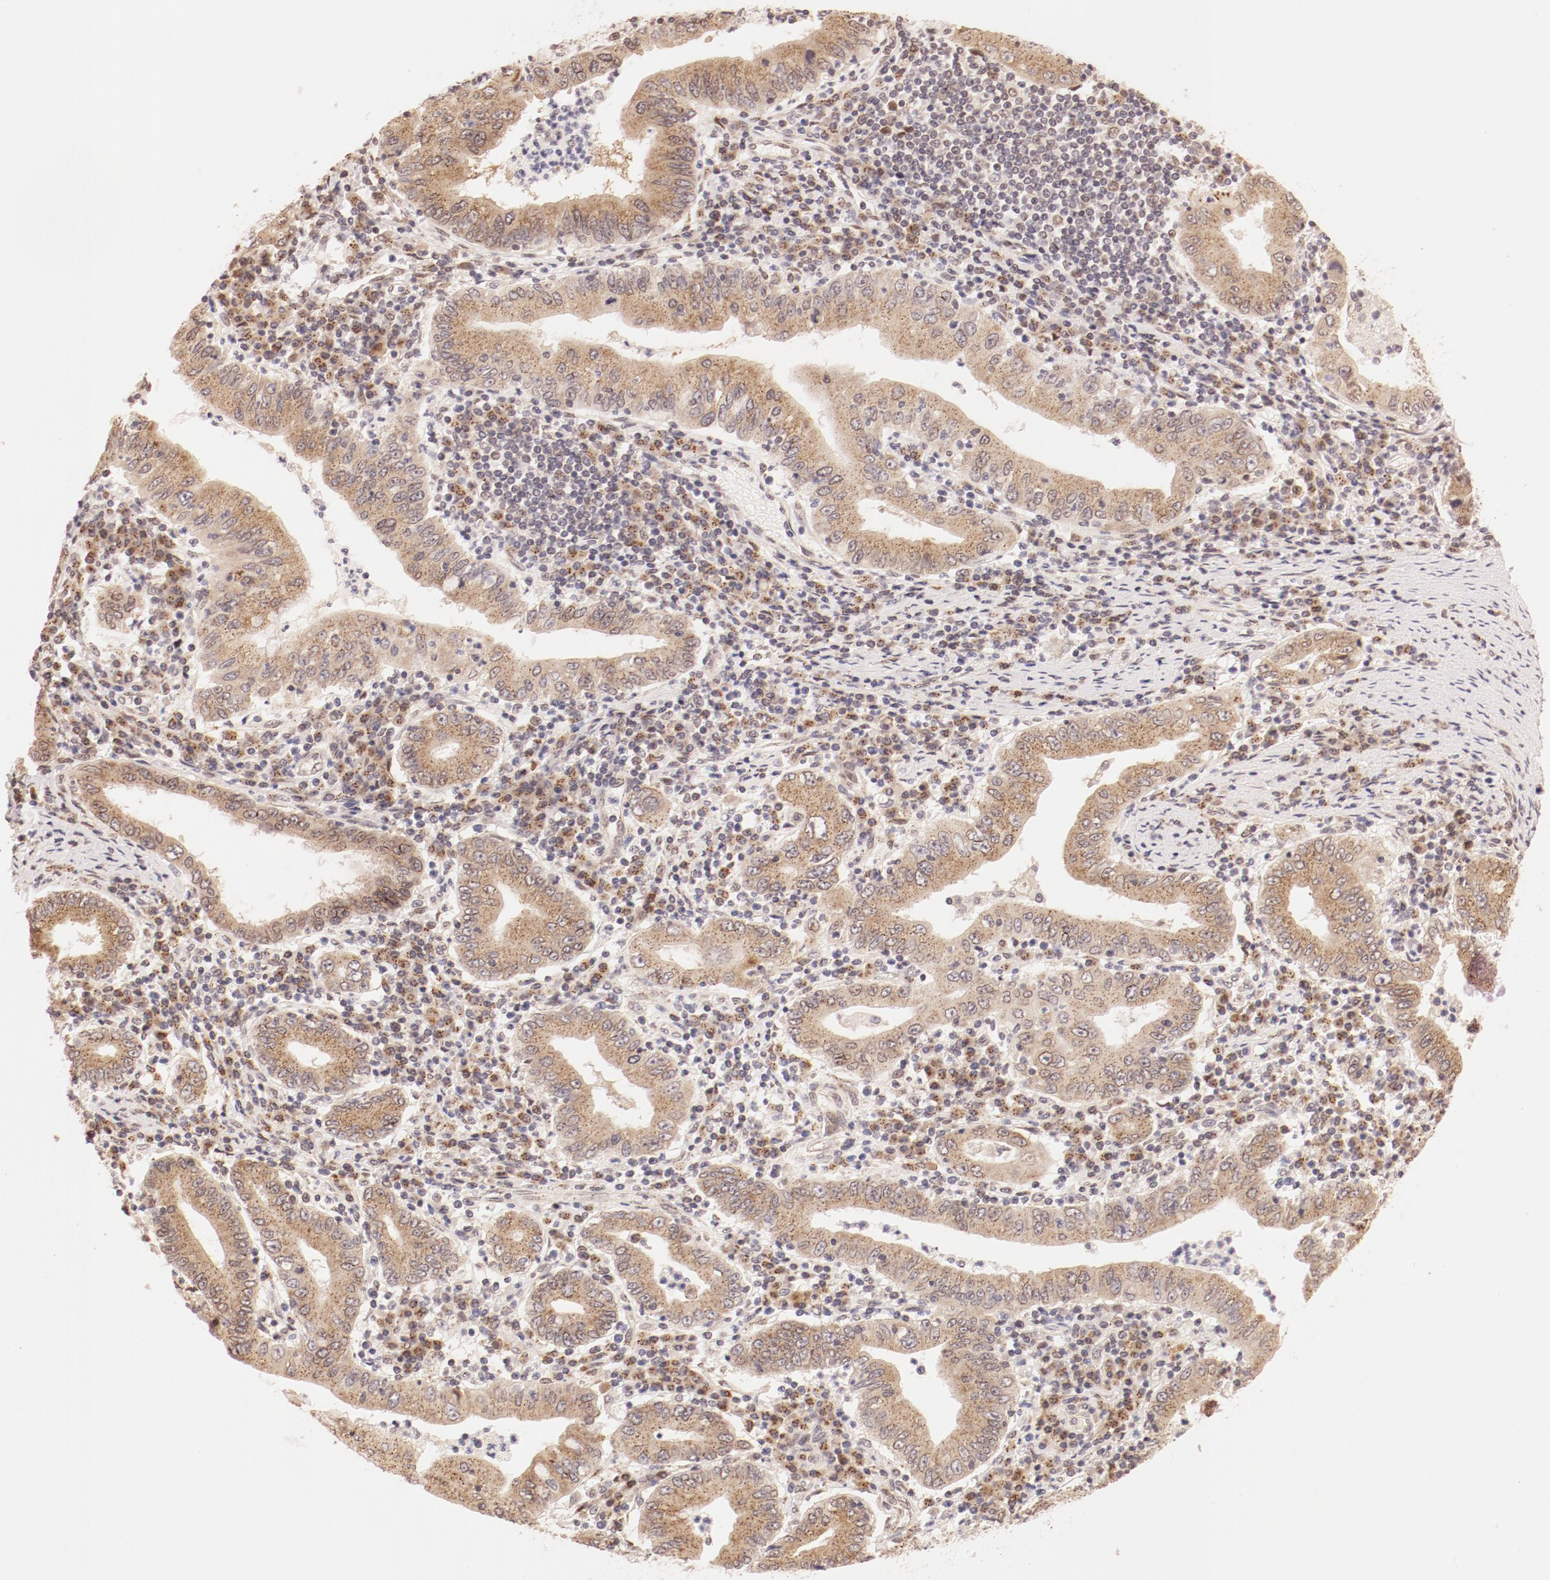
{"staining": {"intensity": "weak", "quantity": ">75%", "location": "cytoplasmic/membranous"}, "tissue": "stomach cancer", "cell_type": "Tumor cells", "image_type": "cancer", "snomed": [{"axis": "morphology", "description": "Normal tissue, NOS"}, {"axis": "morphology", "description": "Adenocarcinoma, NOS"}, {"axis": "topography", "description": "Esophagus"}, {"axis": "topography", "description": "Stomach, upper"}, {"axis": "topography", "description": "Peripheral nerve tissue"}], "caption": "Stomach adenocarcinoma stained with a brown dye shows weak cytoplasmic/membranous positive expression in approximately >75% of tumor cells.", "gene": "RPL12", "patient": {"sex": "male", "age": 62}}